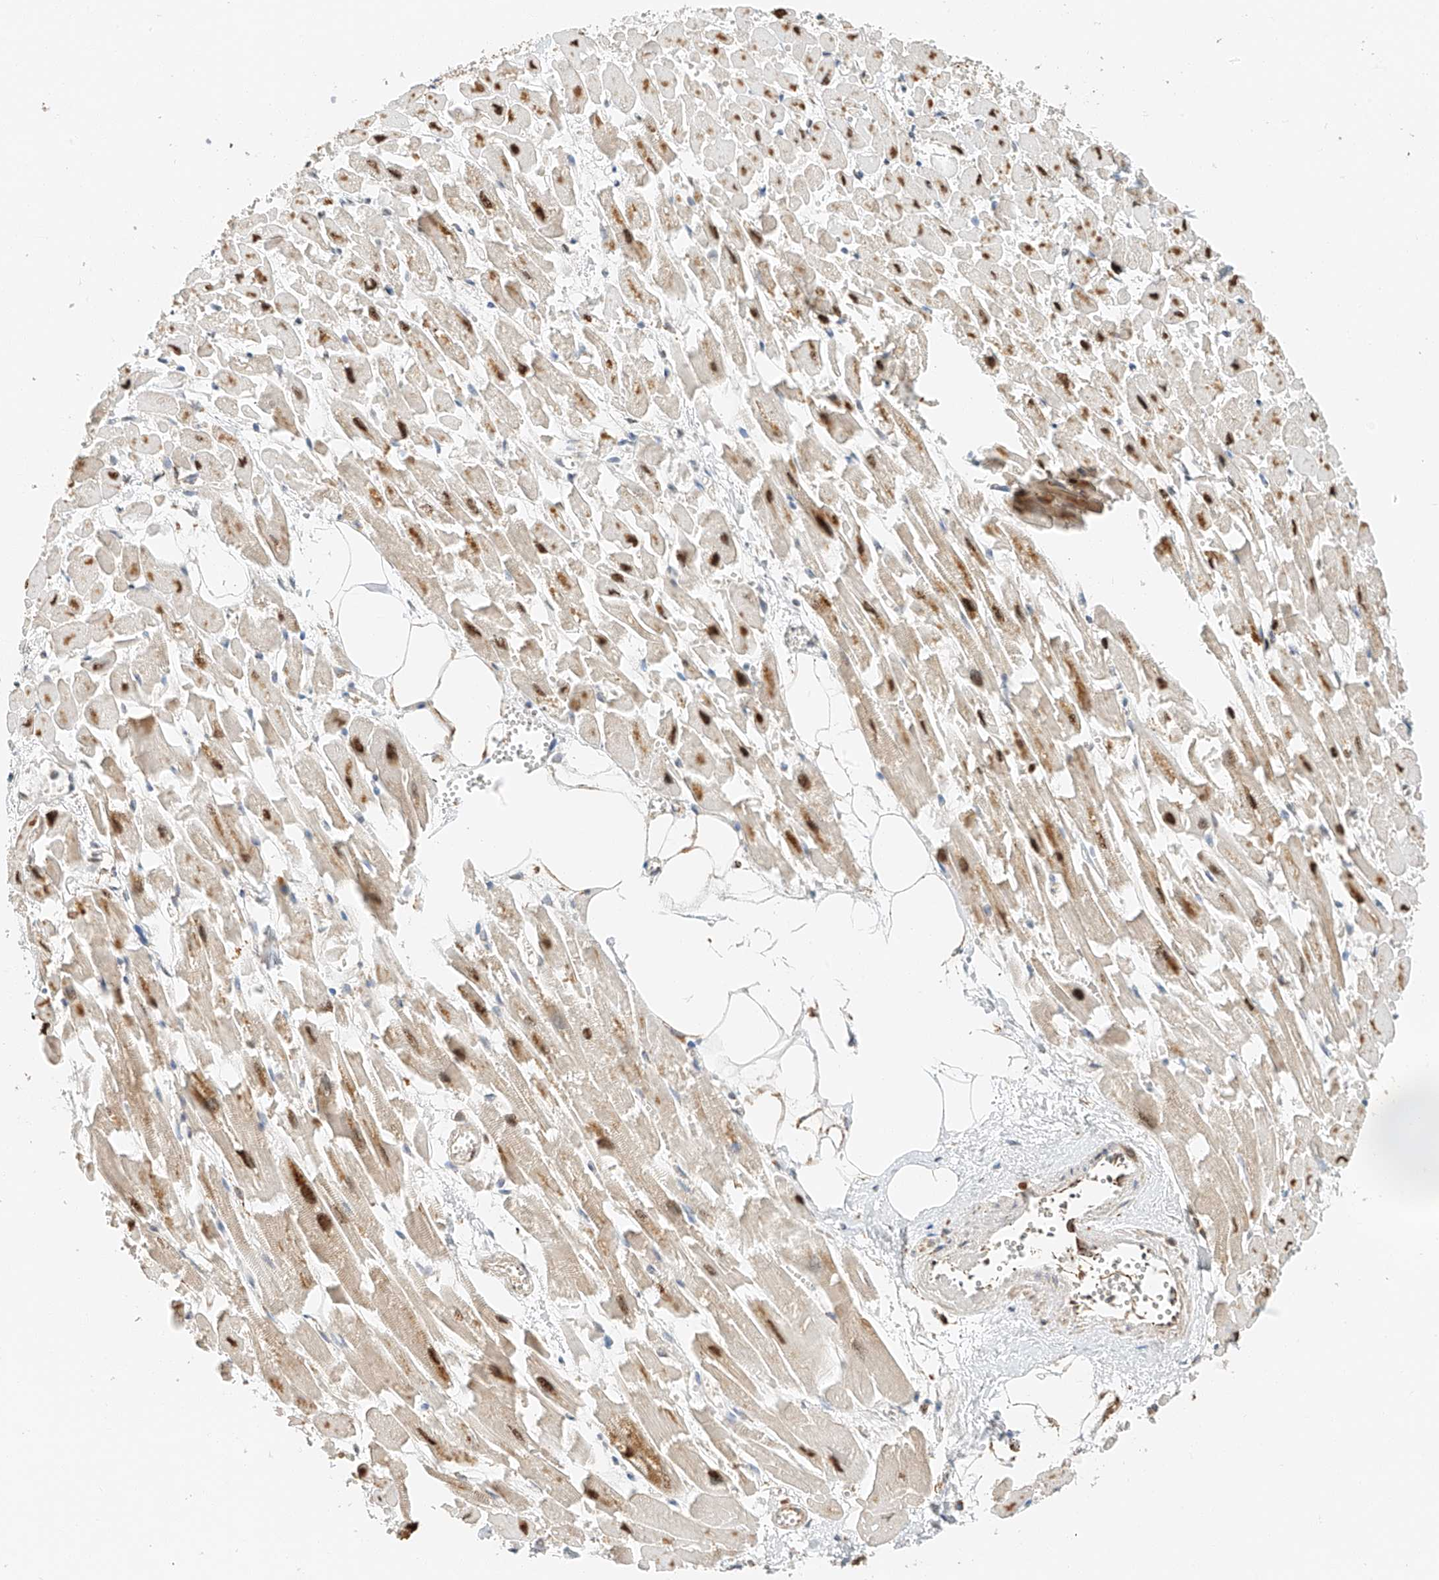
{"staining": {"intensity": "moderate", "quantity": "25%-75%", "location": "cytoplasmic/membranous,nuclear"}, "tissue": "heart muscle", "cell_type": "Cardiomyocytes", "image_type": "normal", "snomed": [{"axis": "morphology", "description": "Normal tissue, NOS"}, {"axis": "topography", "description": "Heart"}], "caption": "Moderate cytoplasmic/membranous,nuclear staining for a protein is present in about 25%-75% of cardiomyocytes of benign heart muscle using immunohistochemistry (IHC).", "gene": "YIPF7", "patient": {"sex": "female", "age": 64}}